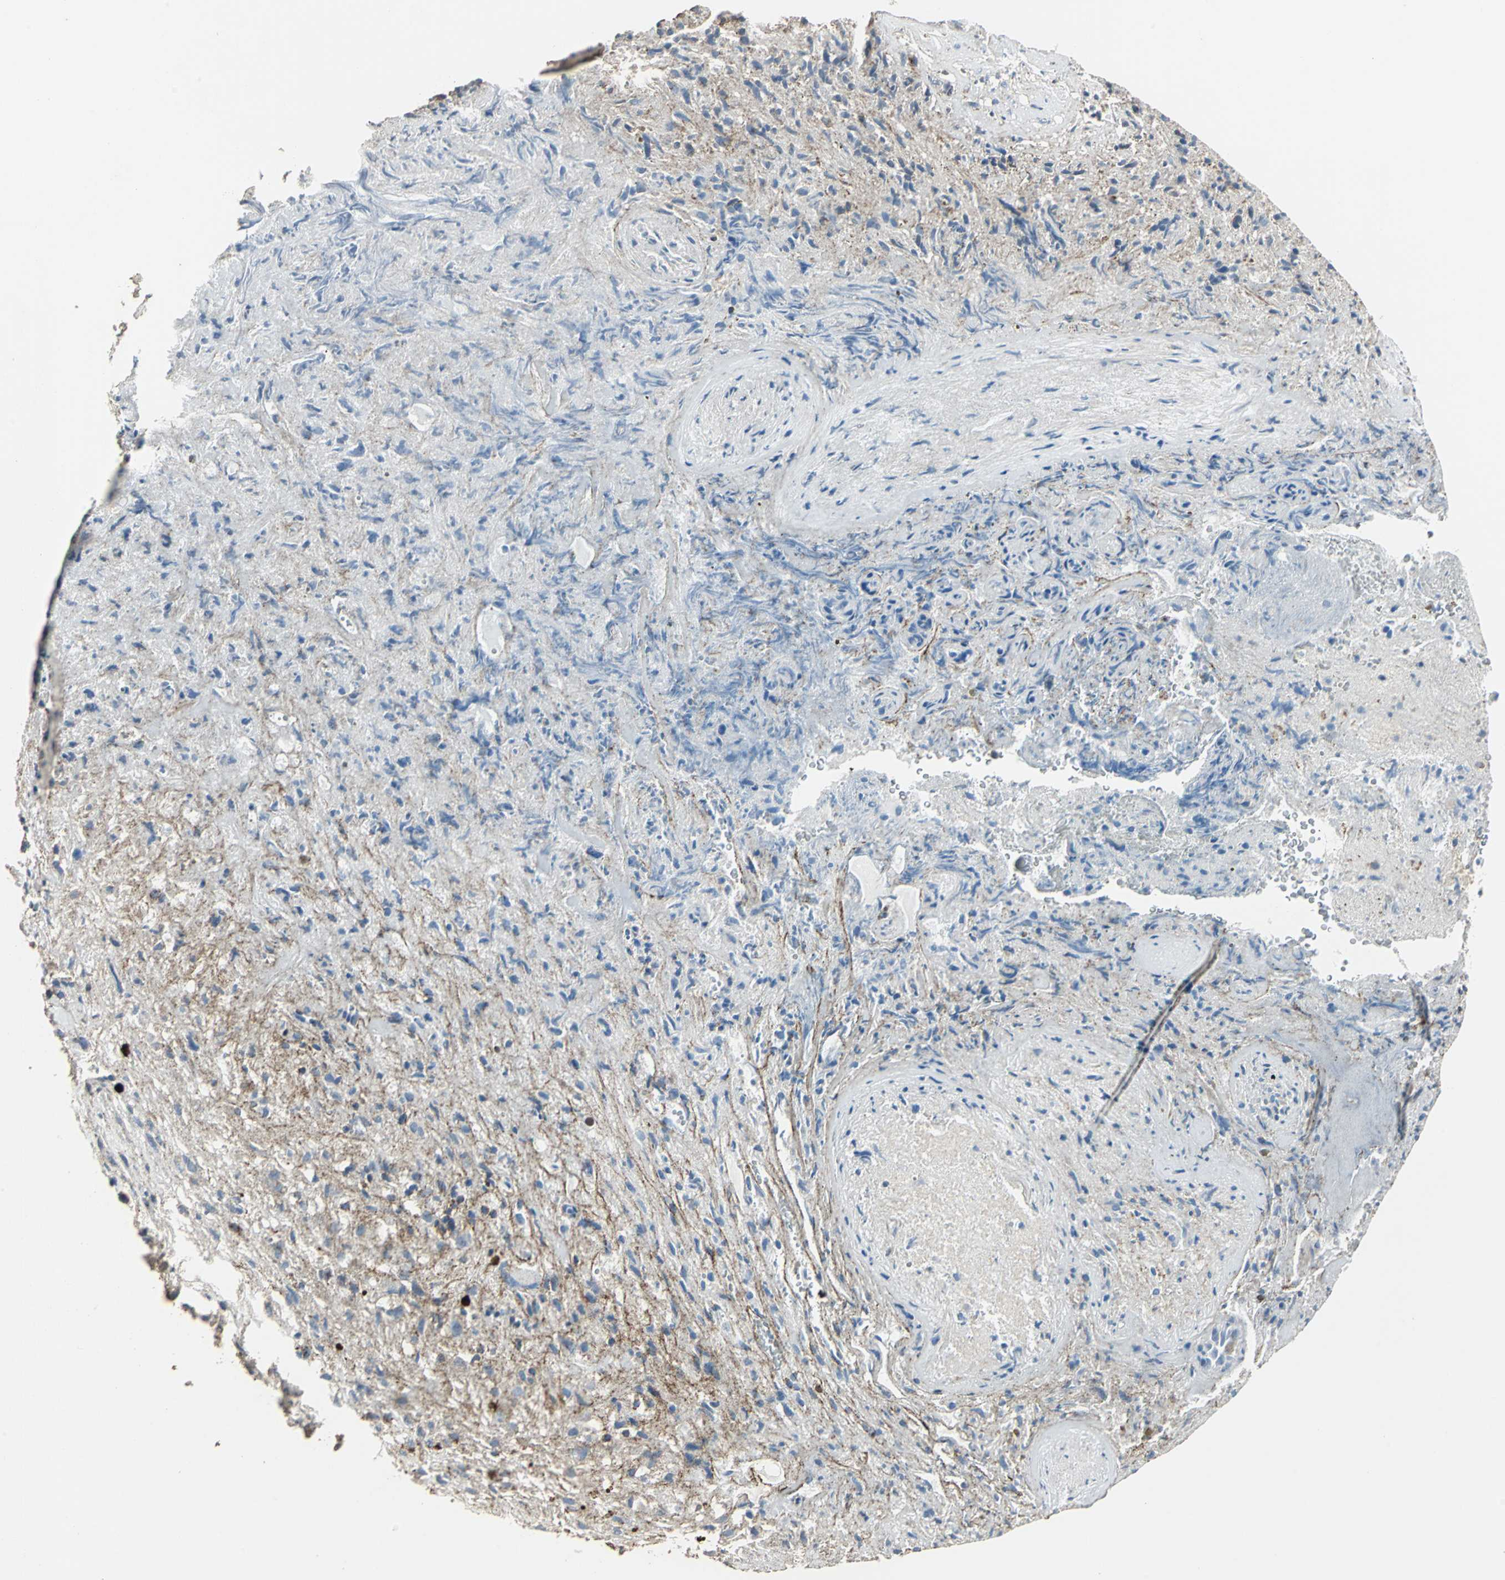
{"staining": {"intensity": "negative", "quantity": "none", "location": "none"}, "tissue": "glioma", "cell_type": "Tumor cells", "image_type": "cancer", "snomed": [{"axis": "morphology", "description": "Normal tissue, NOS"}, {"axis": "morphology", "description": "Glioma, malignant, High grade"}, {"axis": "topography", "description": "Cerebral cortex"}], "caption": "DAB immunohistochemical staining of glioma reveals no significant positivity in tumor cells.", "gene": "DNAJB4", "patient": {"sex": "male", "age": 75}}